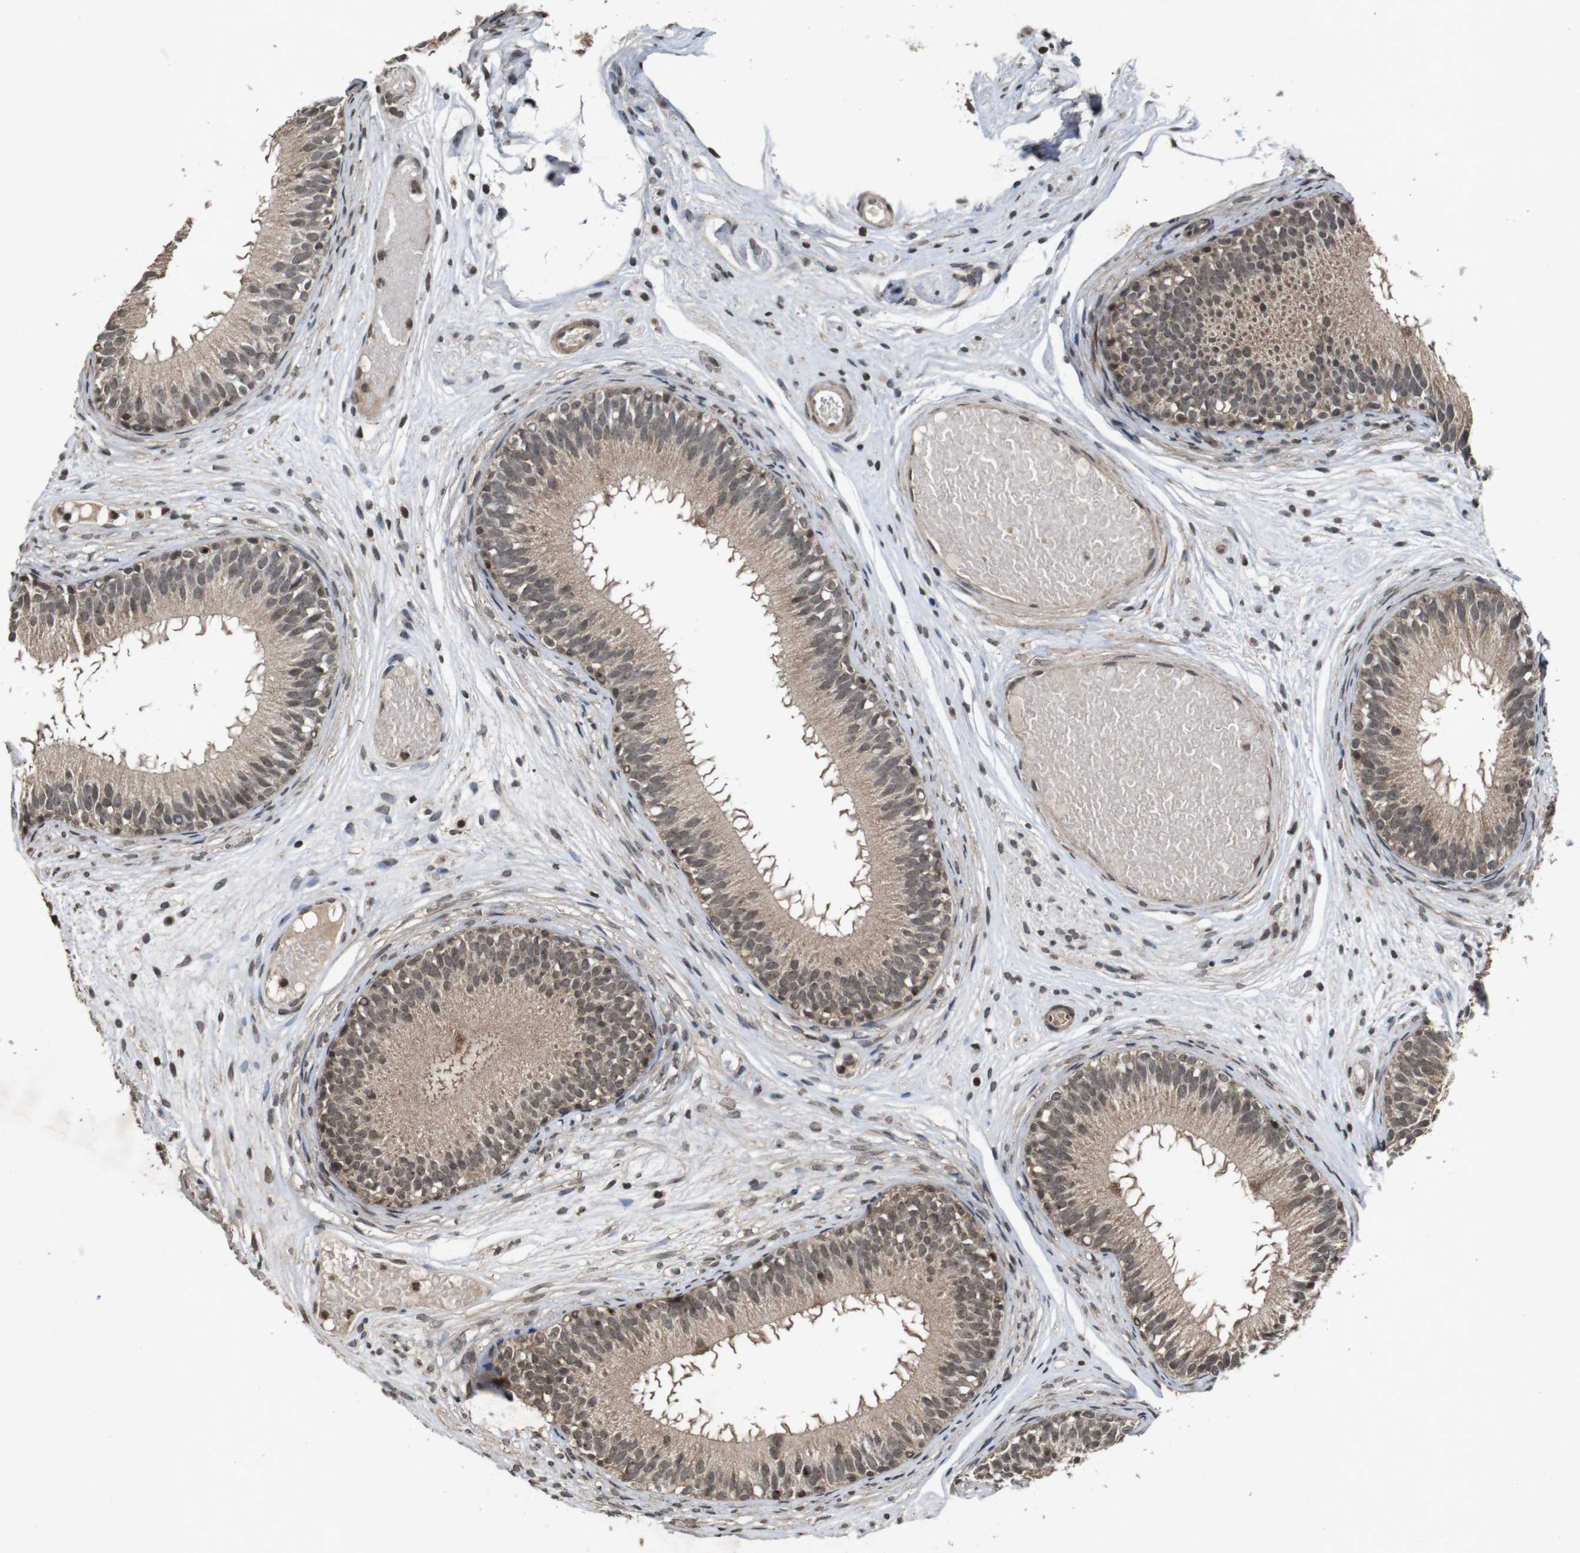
{"staining": {"intensity": "weak", "quantity": ">75%", "location": "cytoplasmic/membranous"}, "tissue": "epididymis", "cell_type": "Glandular cells", "image_type": "normal", "snomed": [{"axis": "morphology", "description": "Normal tissue, NOS"}, {"axis": "morphology", "description": "Atrophy, NOS"}, {"axis": "topography", "description": "Testis"}, {"axis": "topography", "description": "Epididymis"}], "caption": "The micrograph demonstrates staining of benign epididymis, revealing weak cytoplasmic/membranous protein positivity (brown color) within glandular cells.", "gene": "SORL1", "patient": {"sex": "male", "age": 18}}